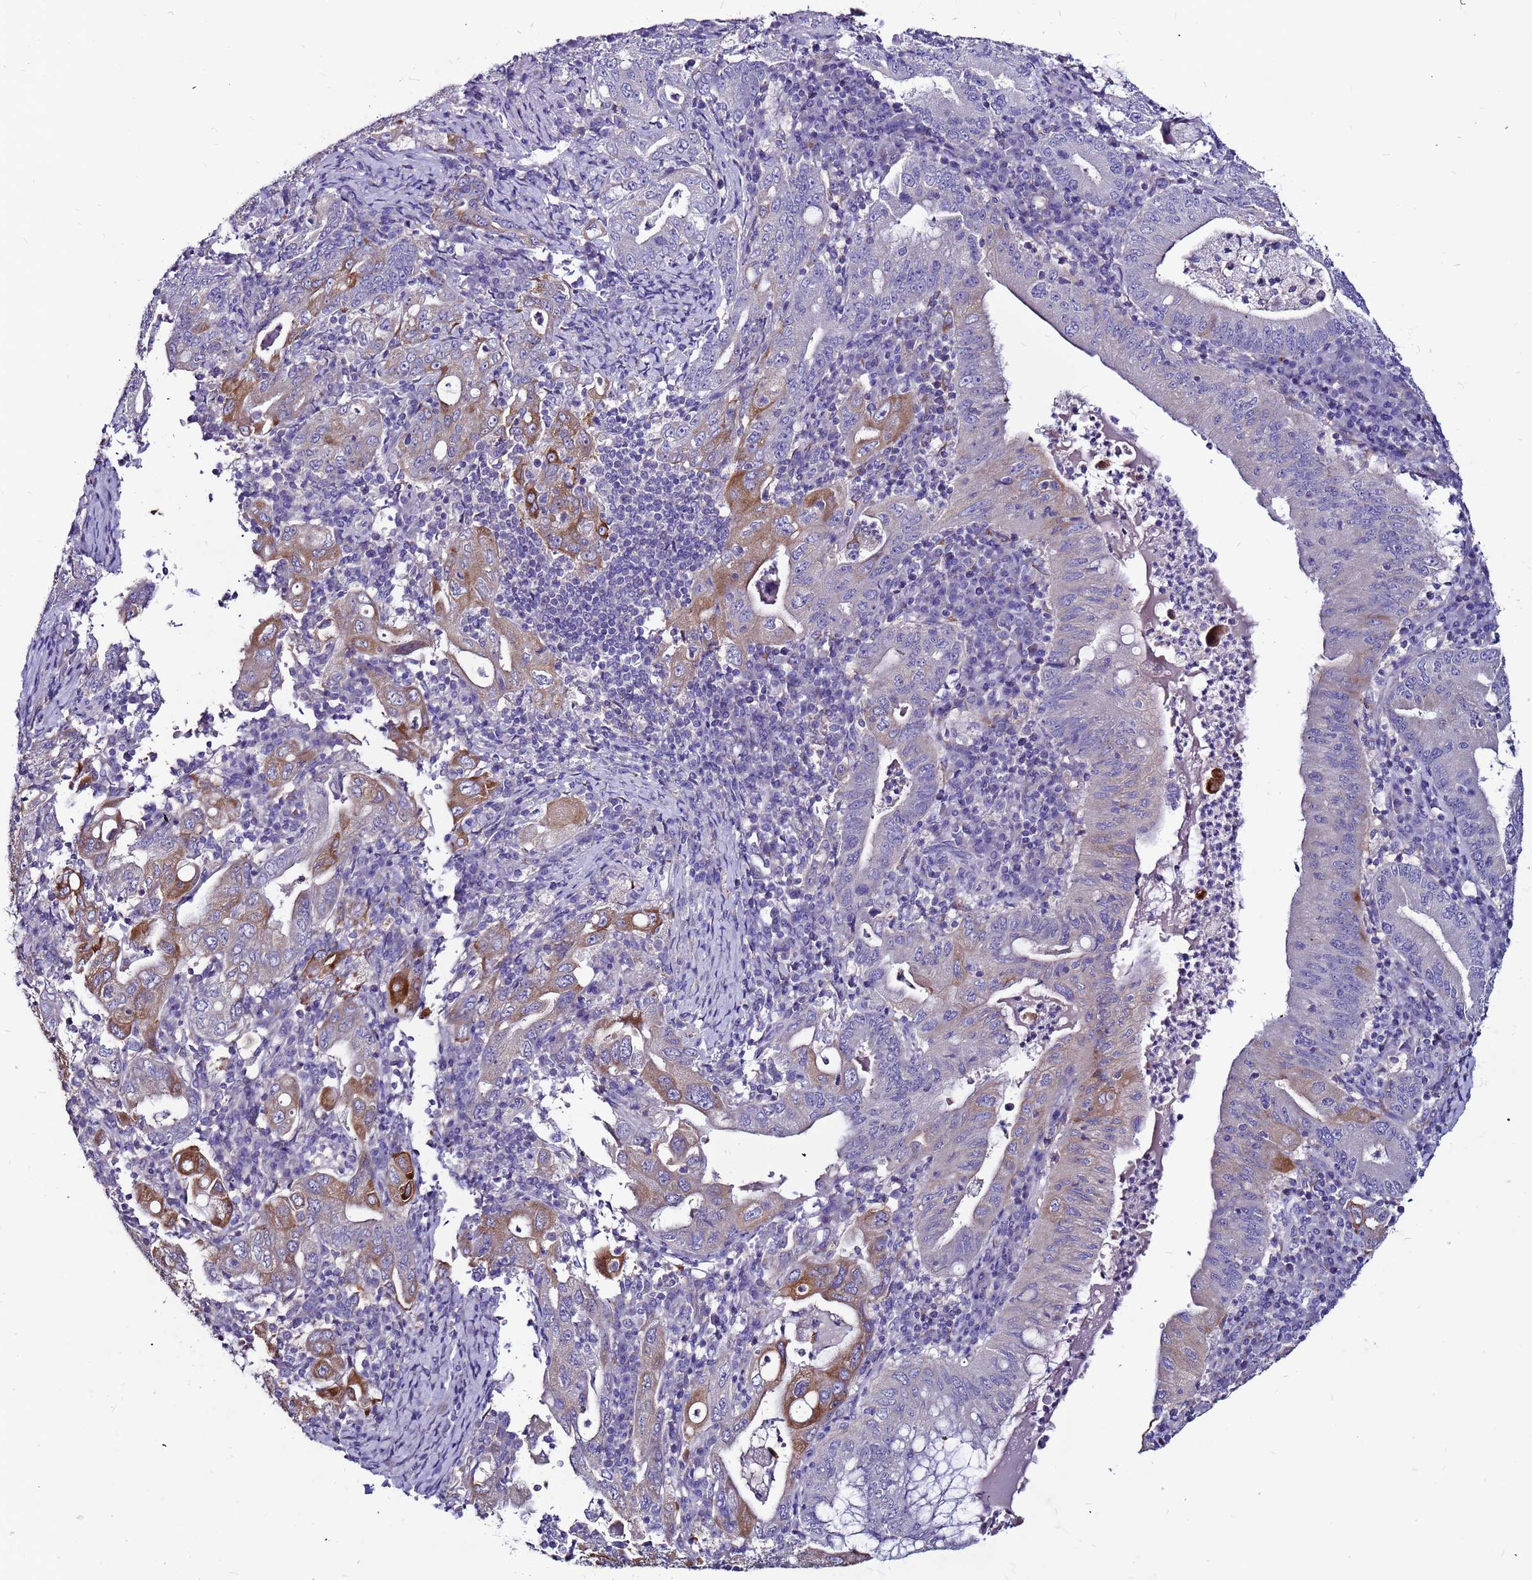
{"staining": {"intensity": "moderate", "quantity": "25%-75%", "location": "cytoplasmic/membranous"}, "tissue": "stomach cancer", "cell_type": "Tumor cells", "image_type": "cancer", "snomed": [{"axis": "morphology", "description": "Normal tissue, NOS"}, {"axis": "morphology", "description": "Adenocarcinoma, NOS"}, {"axis": "topography", "description": "Esophagus"}, {"axis": "topography", "description": "Stomach, upper"}, {"axis": "topography", "description": "Peripheral nerve tissue"}], "caption": "Adenocarcinoma (stomach) stained with DAB (3,3'-diaminobenzidine) IHC displays medium levels of moderate cytoplasmic/membranous expression in about 25%-75% of tumor cells.", "gene": "SLC44A3", "patient": {"sex": "male", "age": 62}}